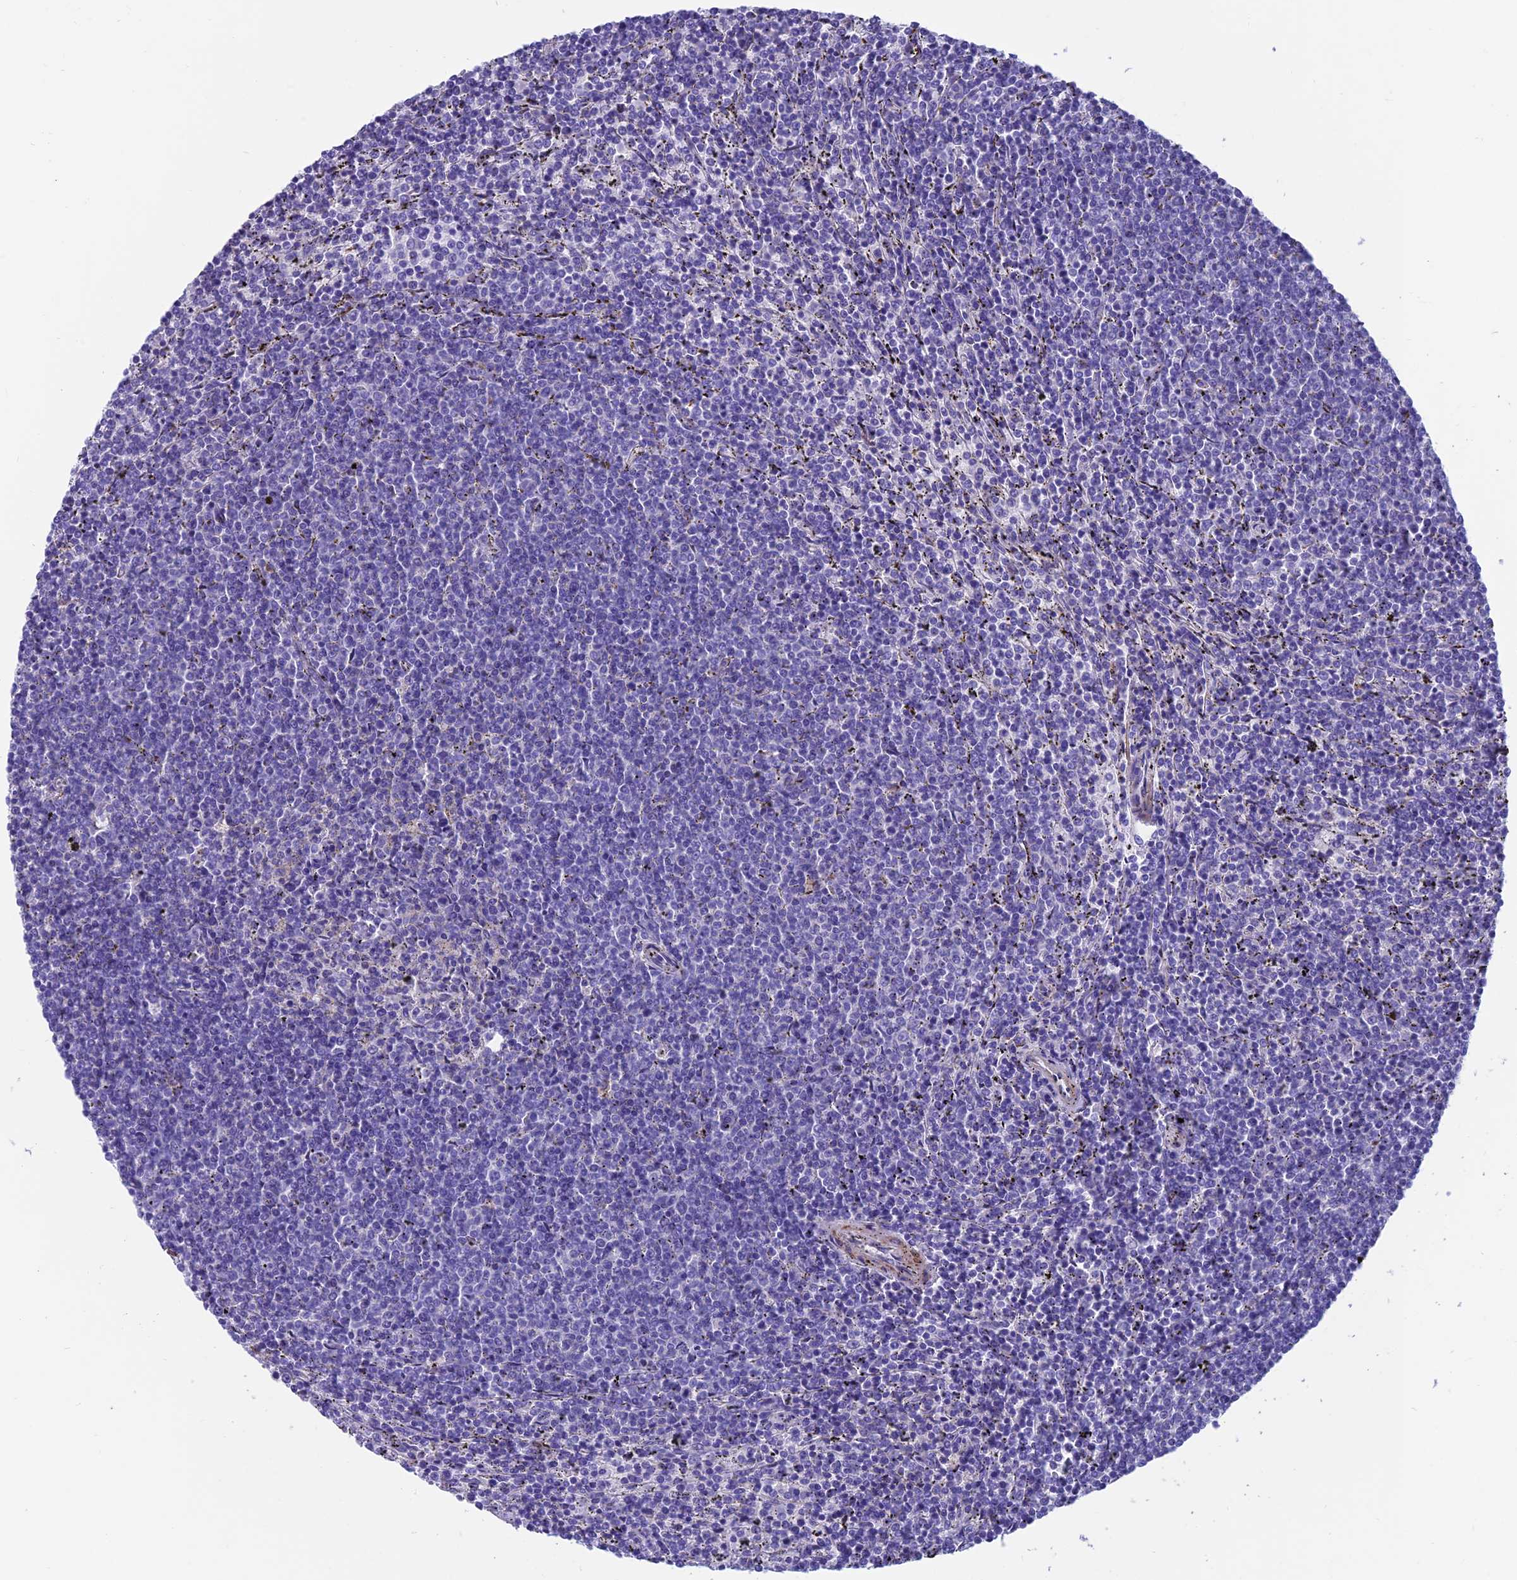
{"staining": {"intensity": "negative", "quantity": "none", "location": "none"}, "tissue": "lymphoma", "cell_type": "Tumor cells", "image_type": "cancer", "snomed": [{"axis": "morphology", "description": "Malignant lymphoma, non-Hodgkin's type, Low grade"}, {"axis": "topography", "description": "Spleen"}], "caption": "Micrograph shows no significant protein expression in tumor cells of lymphoma.", "gene": "GNG11", "patient": {"sex": "female", "age": 50}}